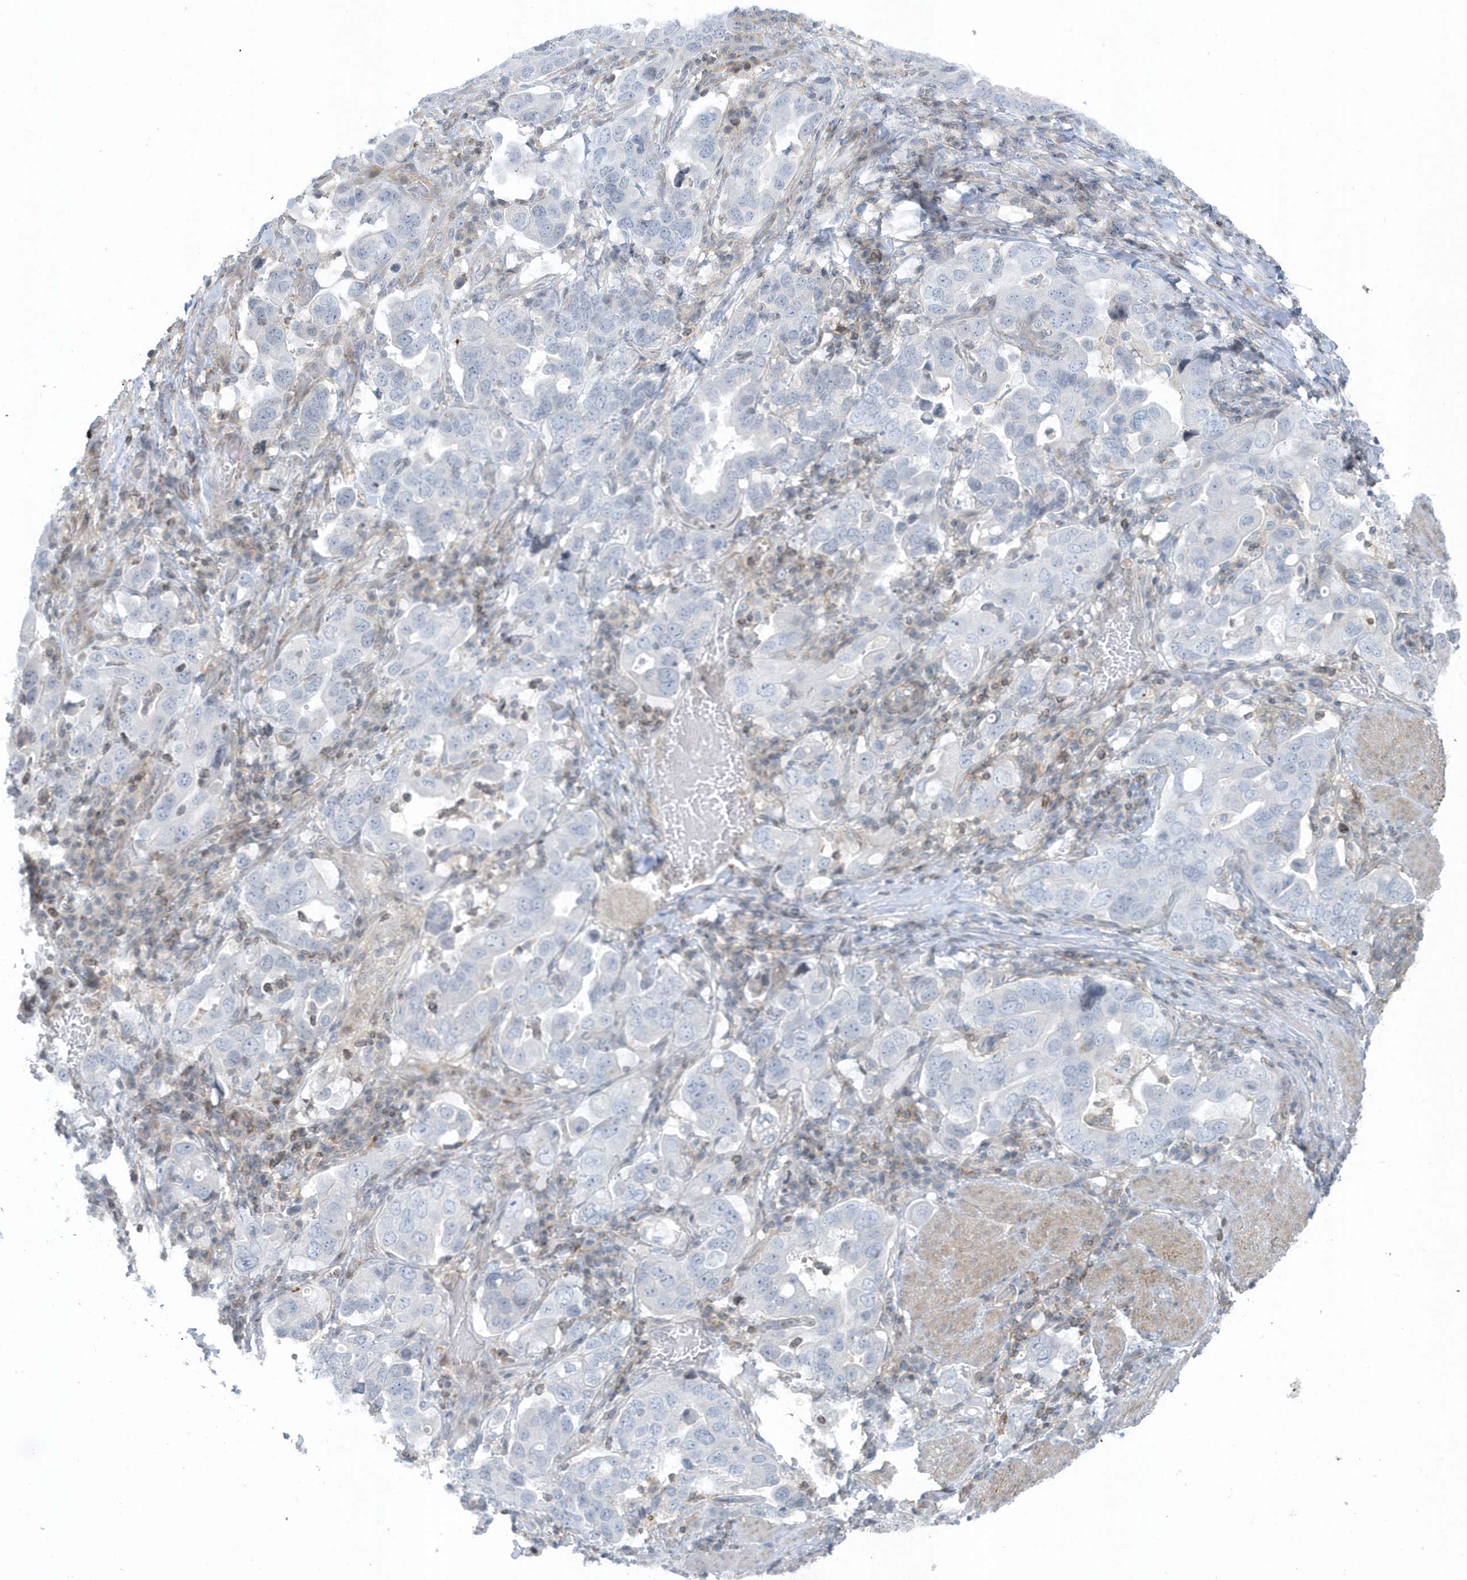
{"staining": {"intensity": "negative", "quantity": "none", "location": "none"}, "tissue": "stomach cancer", "cell_type": "Tumor cells", "image_type": "cancer", "snomed": [{"axis": "morphology", "description": "Adenocarcinoma, NOS"}, {"axis": "topography", "description": "Stomach, upper"}], "caption": "This is an IHC micrograph of stomach adenocarcinoma. There is no positivity in tumor cells.", "gene": "CACNB2", "patient": {"sex": "male", "age": 62}}